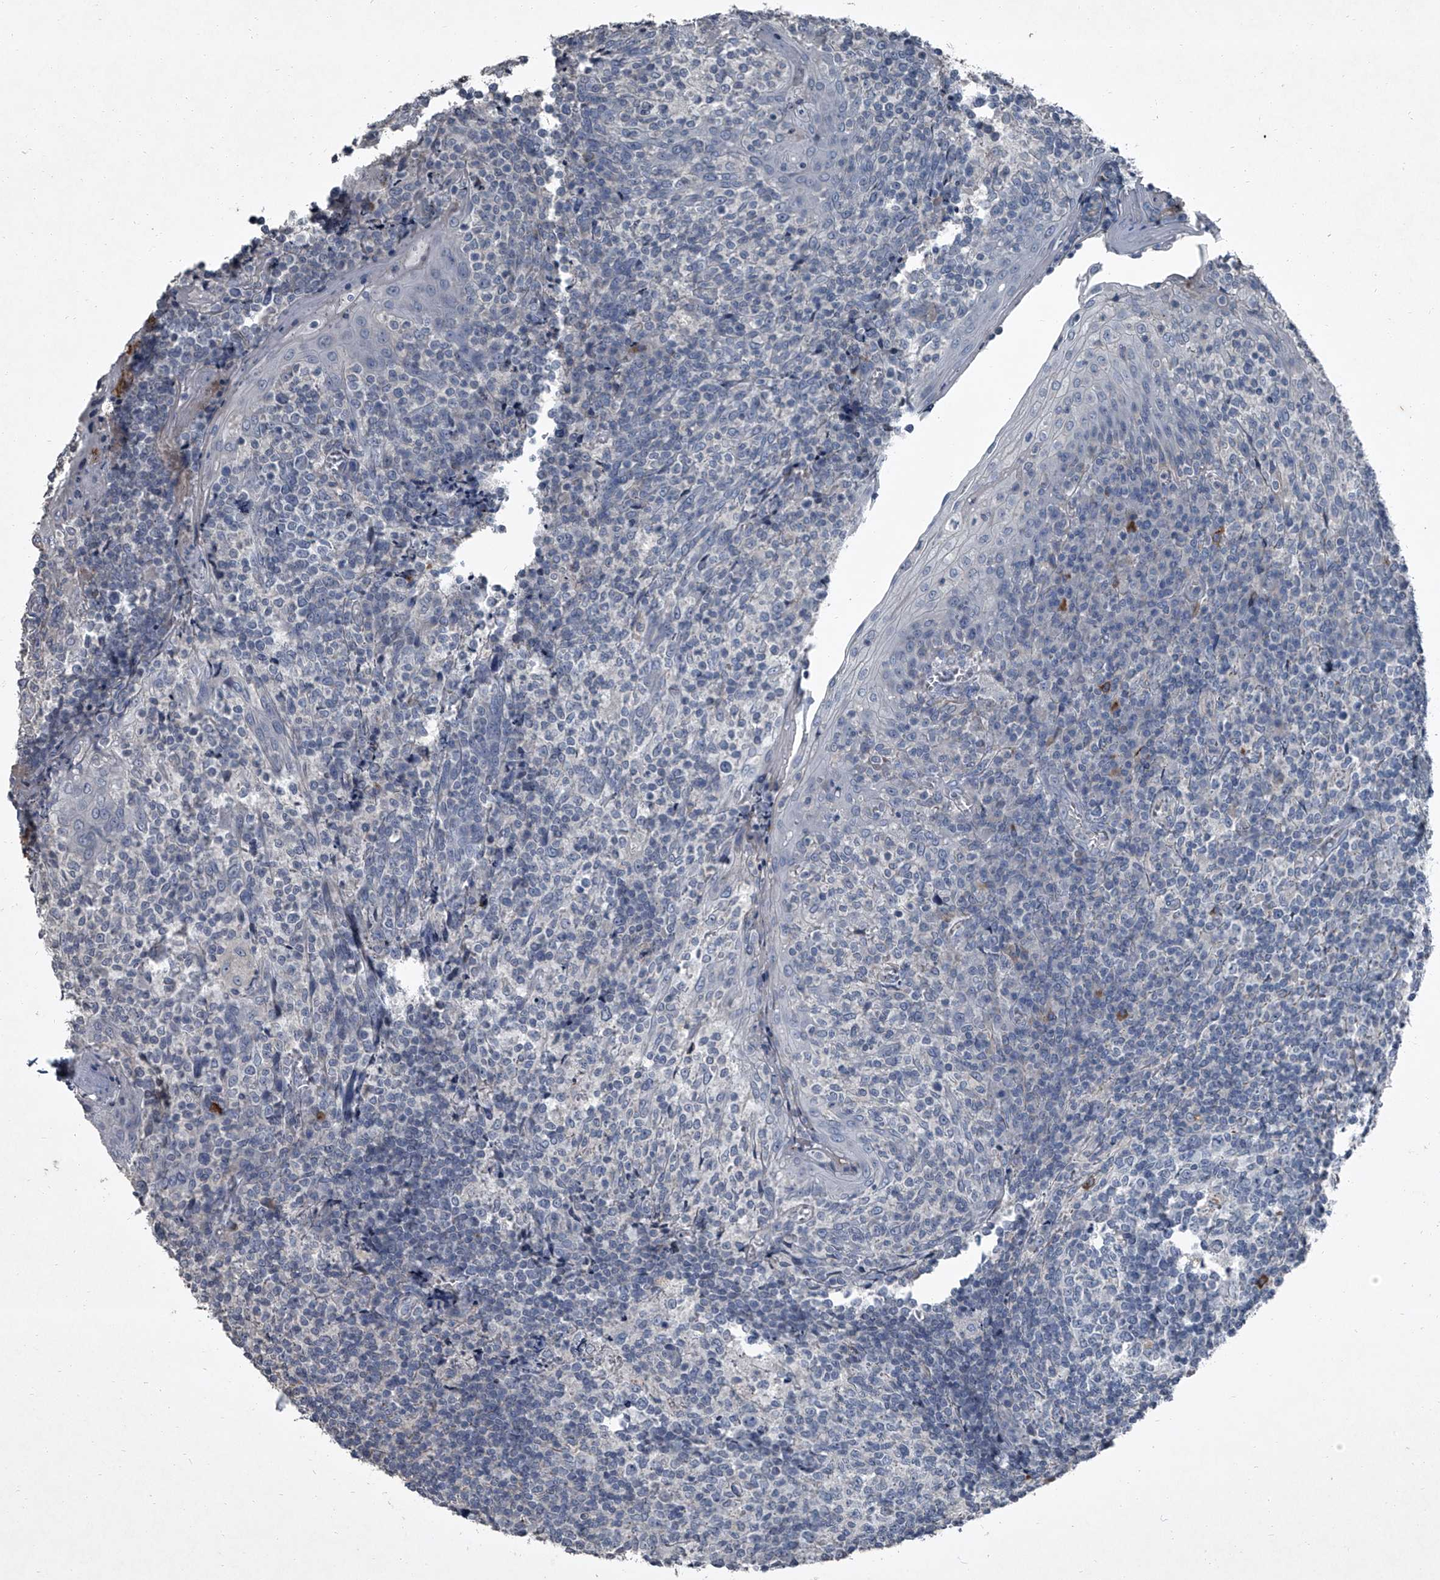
{"staining": {"intensity": "negative", "quantity": "none", "location": "none"}, "tissue": "tonsil", "cell_type": "Germinal center cells", "image_type": "normal", "snomed": [{"axis": "morphology", "description": "Normal tissue, NOS"}, {"axis": "topography", "description": "Tonsil"}], "caption": "DAB (3,3'-diaminobenzidine) immunohistochemical staining of normal human tonsil reveals no significant positivity in germinal center cells. The staining is performed using DAB brown chromogen with nuclei counter-stained in using hematoxylin.", "gene": "HEPHL1", "patient": {"sex": "female", "age": 19}}